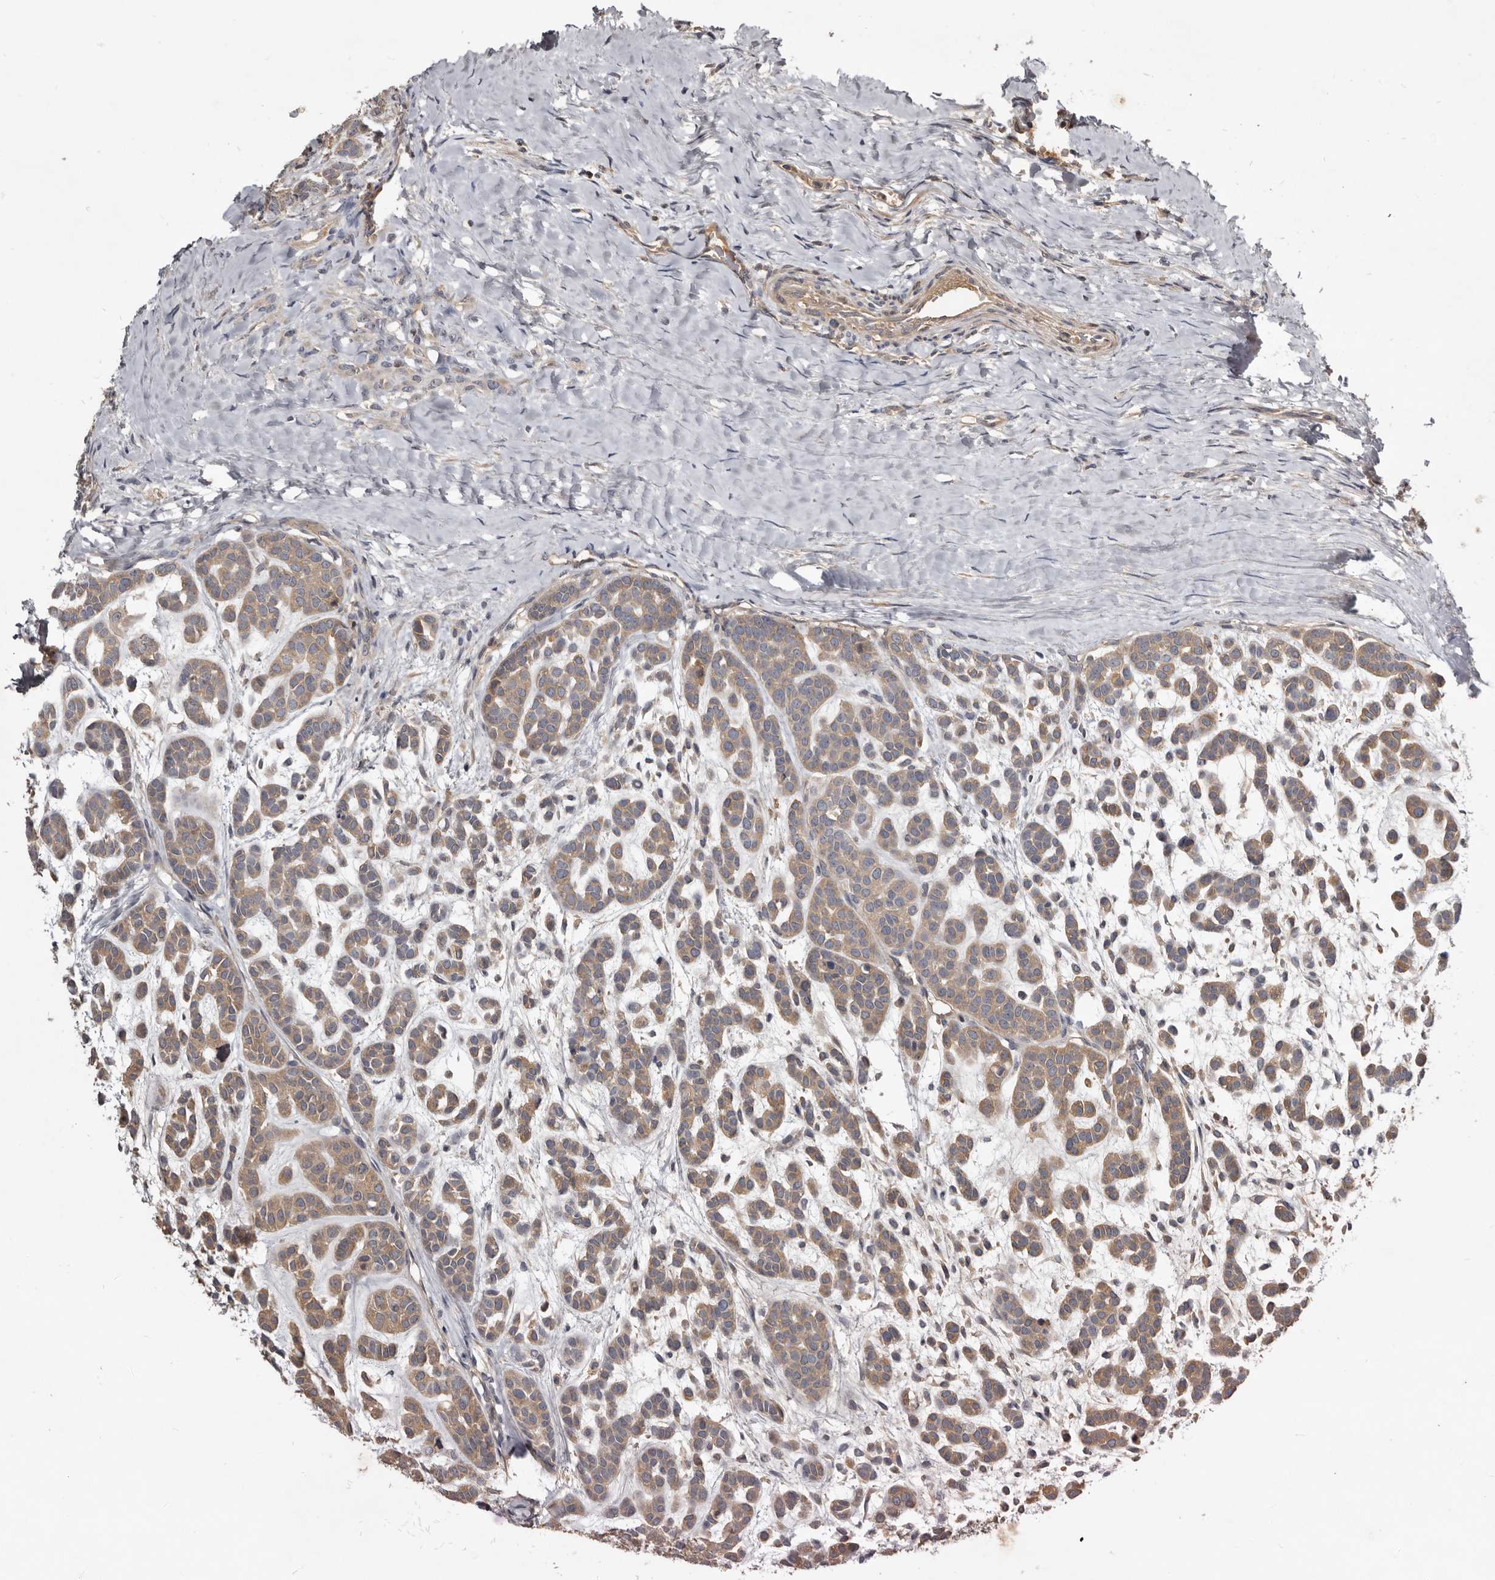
{"staining": {"intensity": "weak", "quantity": ">75%", "location": "cytoplasmic/membranous"}, "tissue": "head and neck cancer", "cell_type": "Tumor cells", "image_type": "cancer", "snomed": [{"axis": "morphology", "description": "Adenocarcinoma, NOS"}, {"axis": "morphology", "description": "Adenoma, NOS"}, {"axis": "topography", "description": "Head-Neck"}], "caption": "Protein expression analysis of head and neck adenoma exhibits weak cytoplasmic/membranous positivity in approximately >75% of tumor cells.", "gene": "TTC39A", "patient": {"sex": "female", "age": 55}}